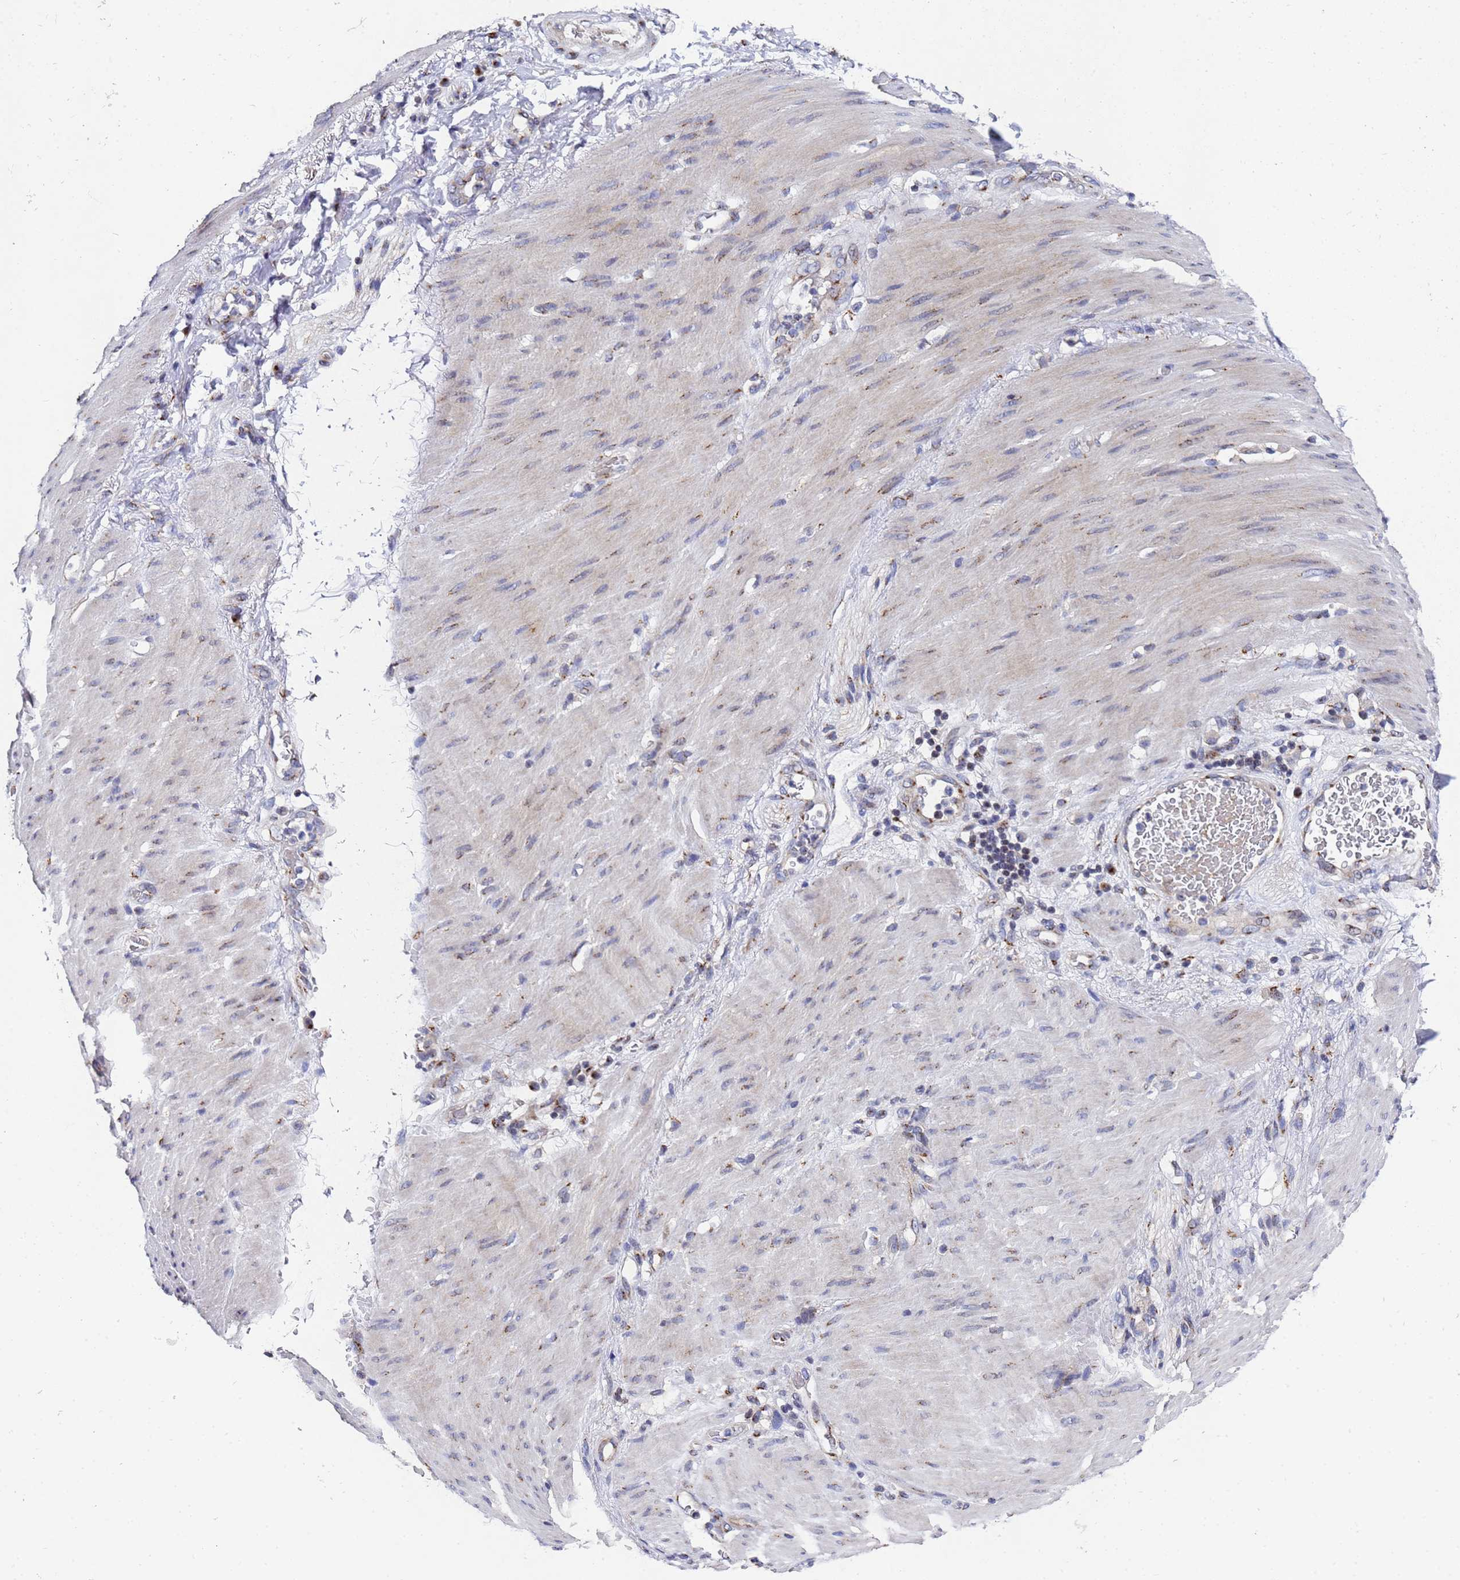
{"staining": {"intensity": "moderate", "quantity": ">75%", "location": "cytoplasmic/membranous"}, "tissue": "stomach cancer", "cell_type": "Tumor cells", "image_type": "cancer", "snomed": [{"axis": "morphology", "description": "Adenocarcinoma, NOS"}, {"axis": "topography", "description": "Stomach"}], "caption": "IHC image of neoplastic tissue: stomach cancer stained using immunohistochemistry exhibits medium levels of moderate protein expression localized specifically in the cytoplasmic/membranous of tumor cells, appearing as a cytoplasmic/membranous brown color.", "gene": "NSUN6", "patient": {"sex": "female", "age": 73}}